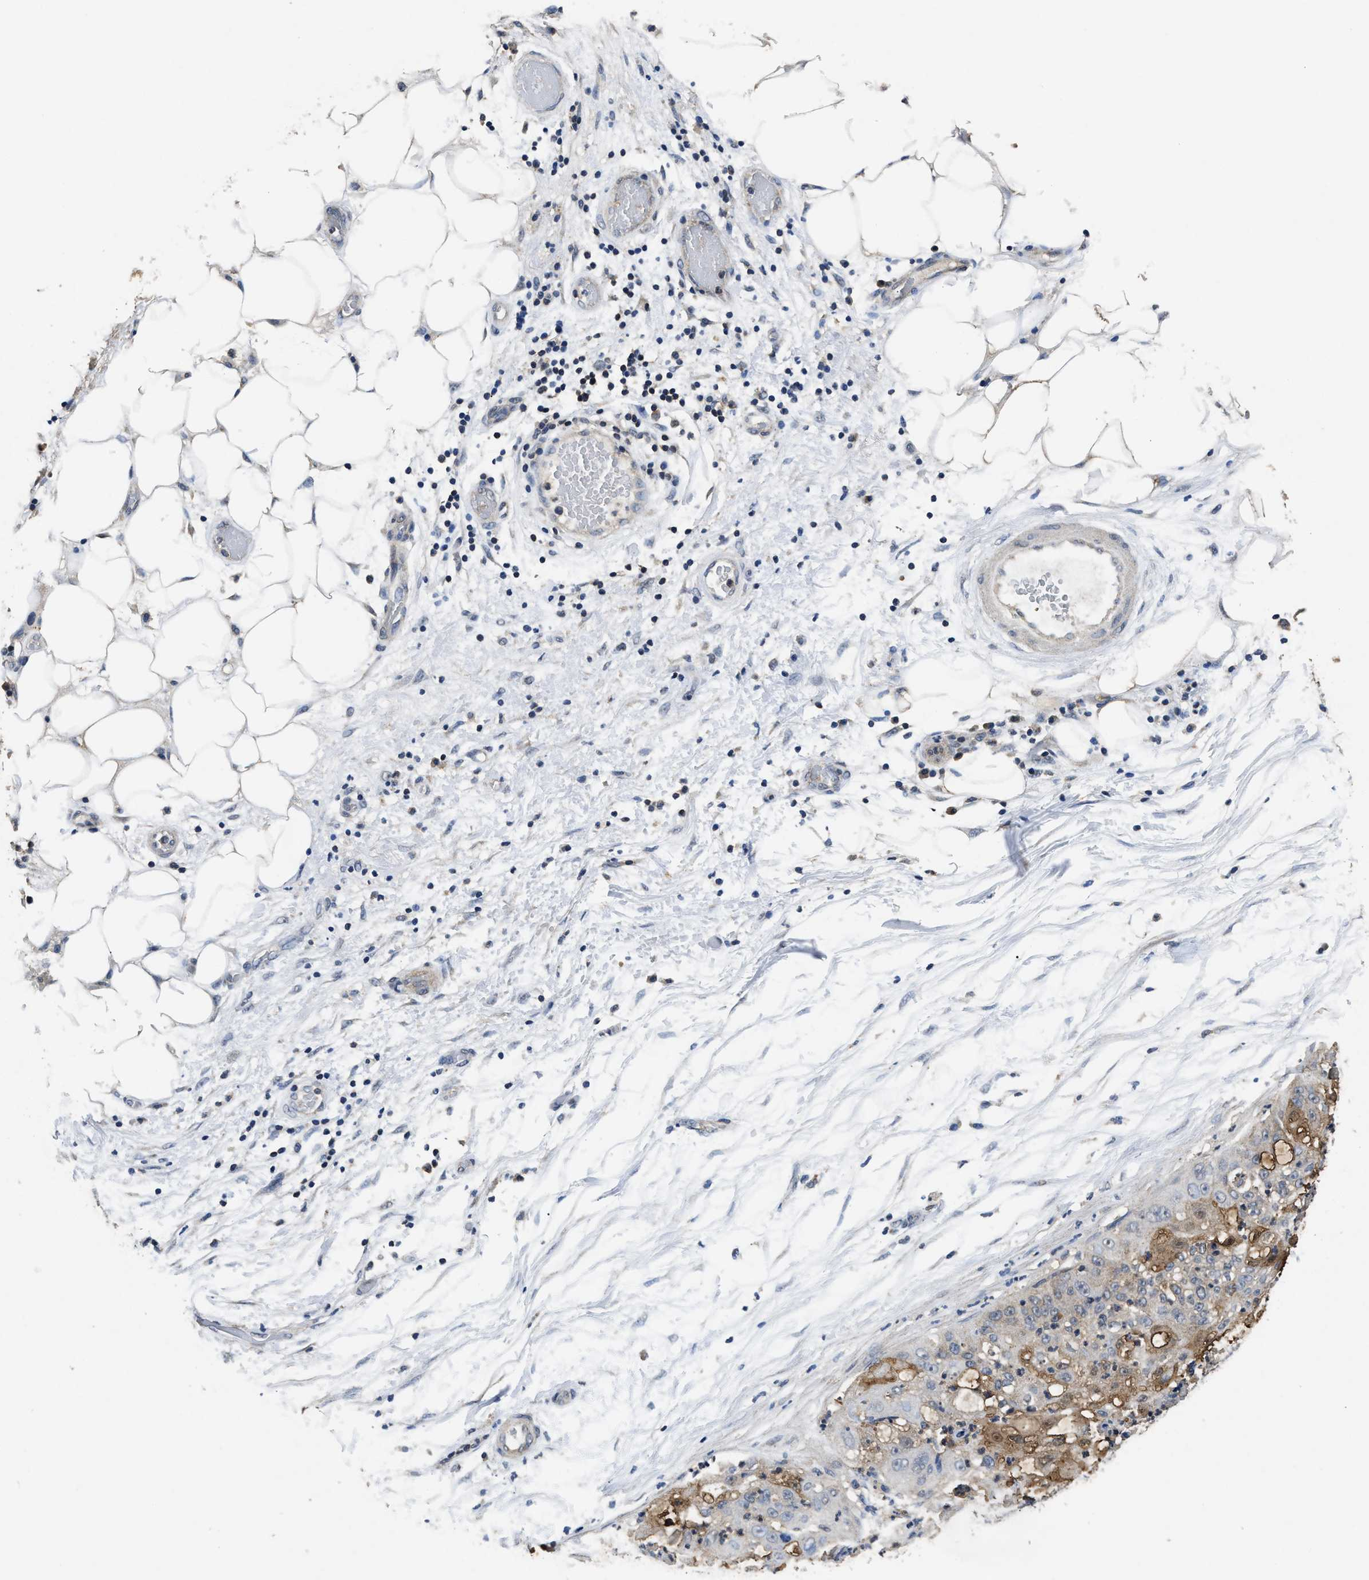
{"staining": {"intensity": "moderate", "quantity": "<25%", "location": "cytoplasmic/membranous"}, "tissue": "lung cancer", "cell_type": "Tumor cells", "image_type": "cancer", "snomed": [{"axis": "morphology", "description": "Inflammation, NOS"}, {"axis": "morphology", "description": "Squamous cell carcinoma, NOS"}, {"axis": "topography", "description": "Lymph node"}, {"axis": "topography", "description": "Soft tissue"}, {"axis": "topography", "description": "Lung"}], "caption": "This micrograph displays immunohistochemistry staining of human lung cancer, with low moderate cytoplasmic/membranous positivity in about <25% of tumor cells.", "gene": "ACAT2", "patient": {"sex": "male", "age": 66}}